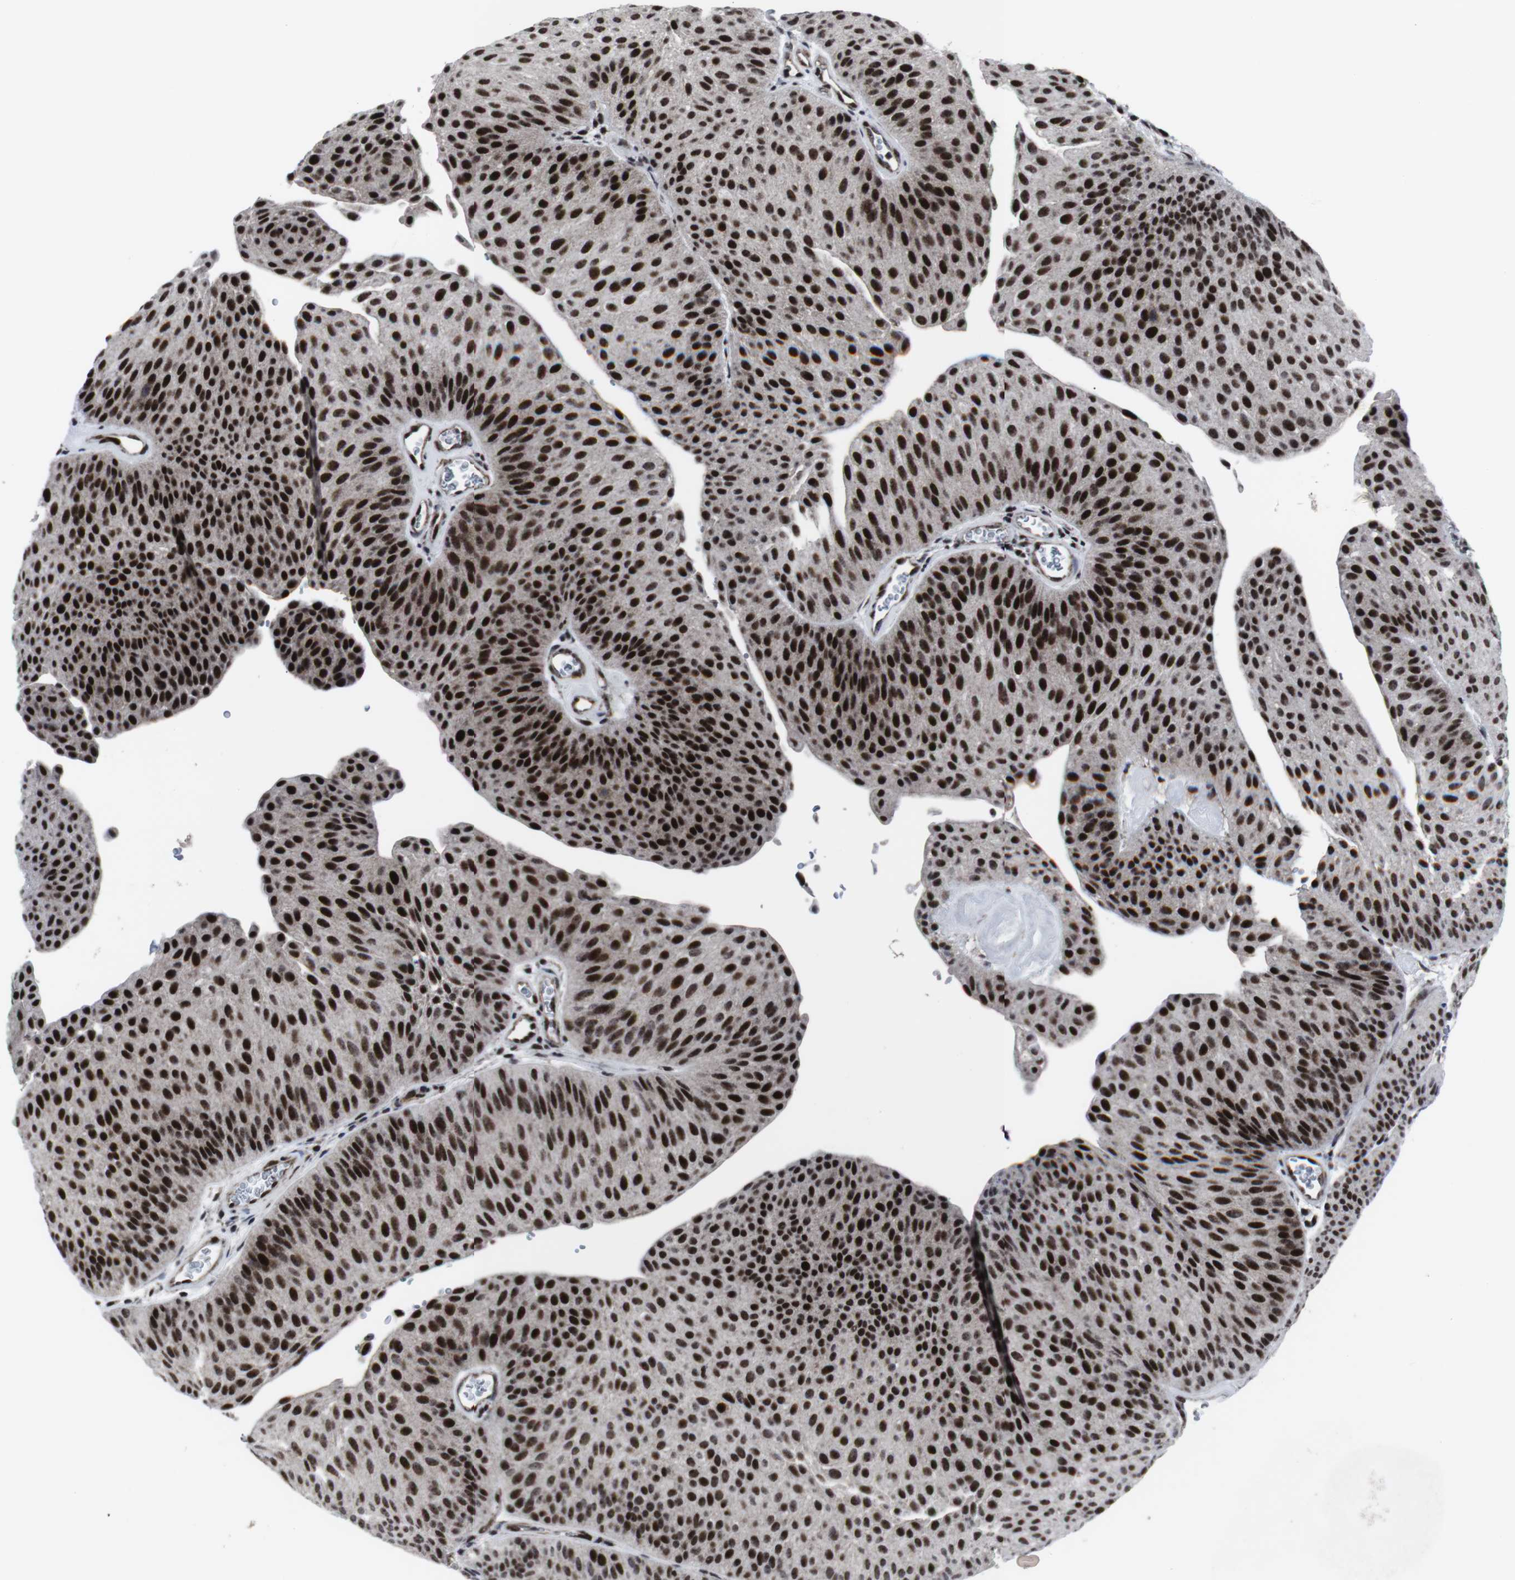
{"staining": {"intensity": "strong", "quantity": ">75%", "location": "nuclear"}, "tissue": "urothelial cancer", "cell_type": "Tumor cells", "image_type": "cancer", "snomed": [{"axis": "morphology", "description": "Urothelial carcinoma, Low grade"}, {"axis": "topography", "description": "Urinary bladder"}], "caption": "IHC micrograph of neoplastic tissue: human urothelial carcinoma (low-grade) stained using IHC displays high levels of strong protein expression localized specifically in the nuclear of tumor cells, appearing as a nuclear brown color.", "gene": "MLH1", "patient": {"sex": "female", "age": 60}}